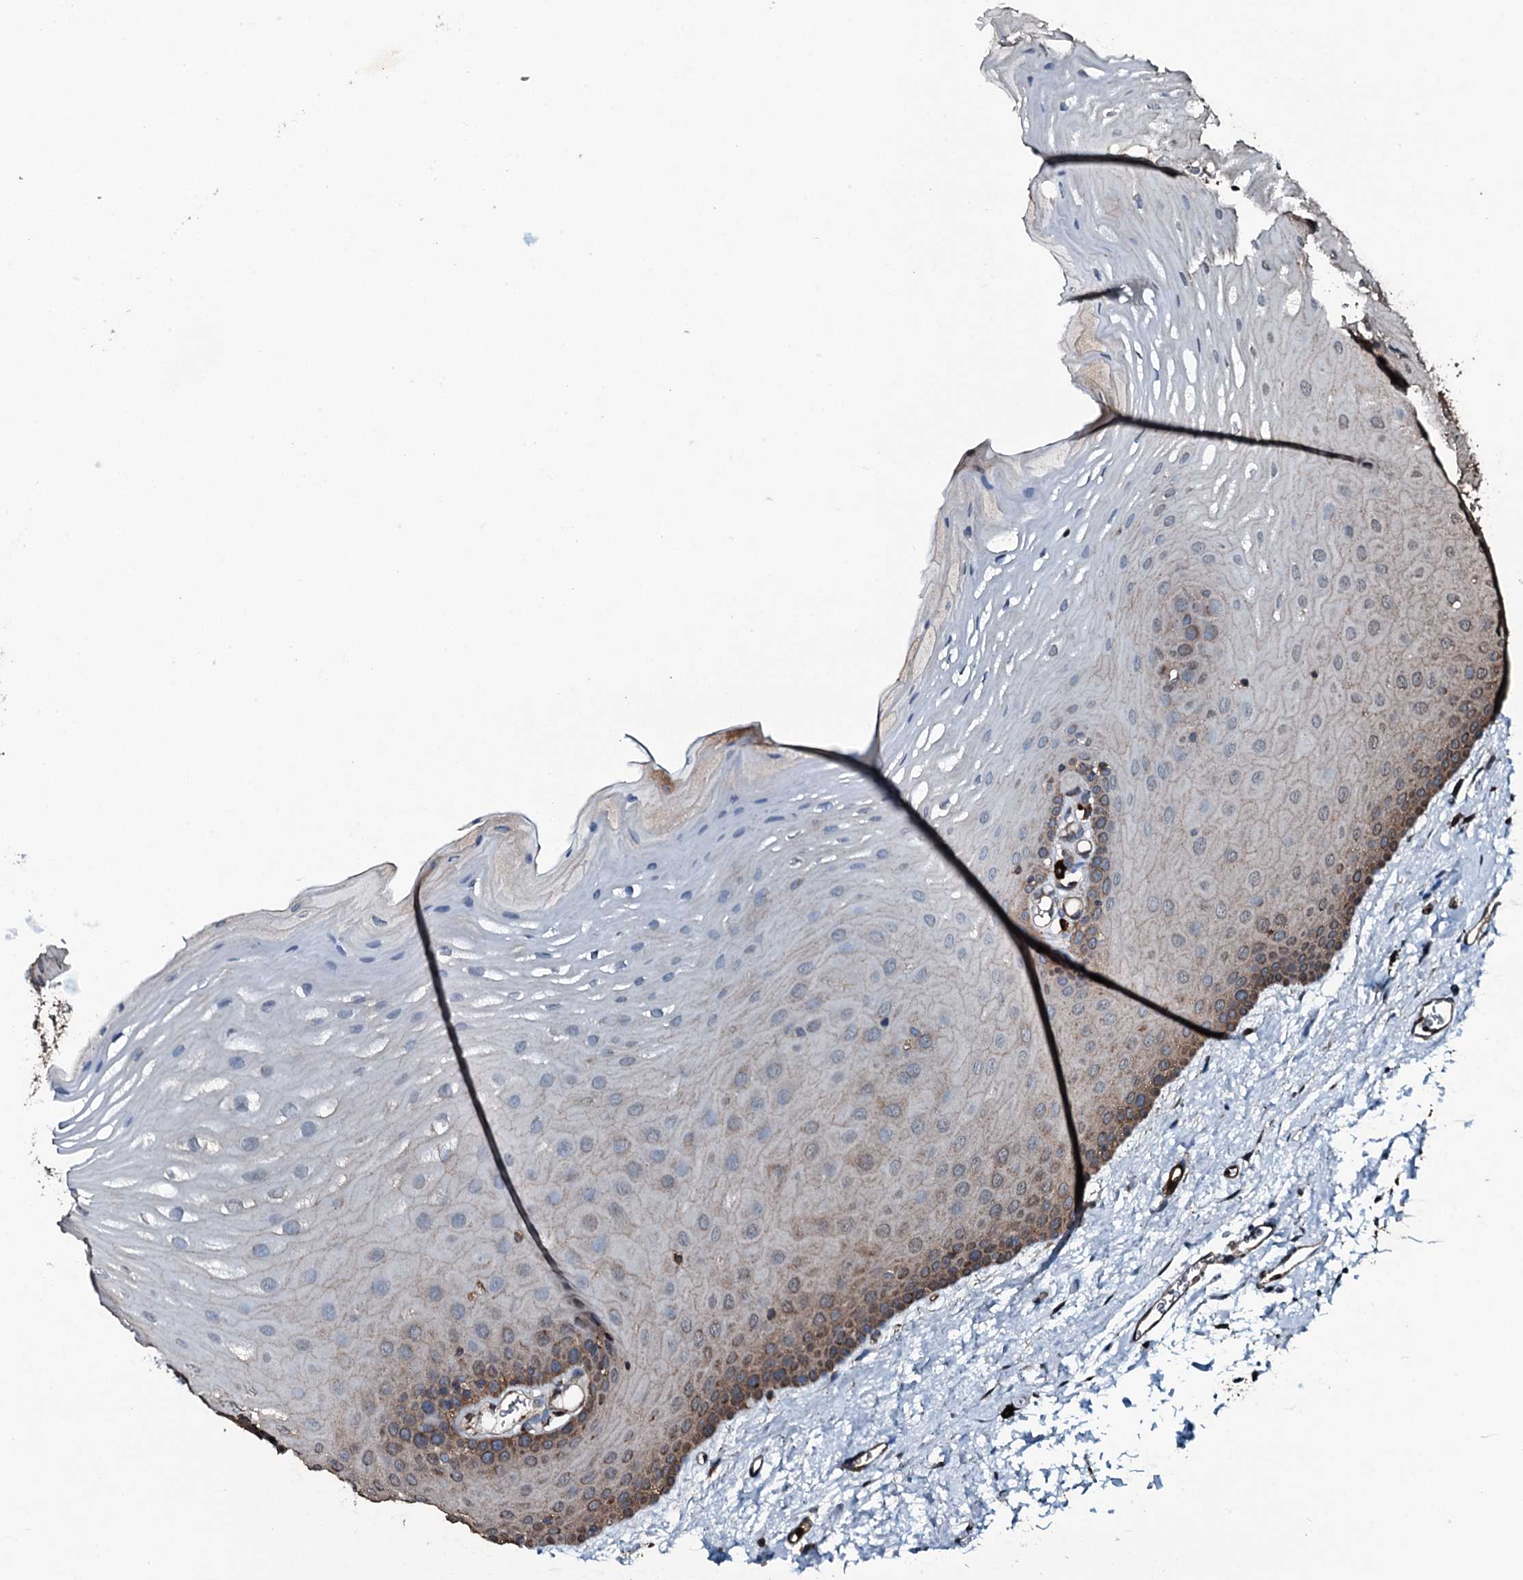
{"staining": {"intensity": "moderate", "quantity": "25%-75%", "location": "cytoplasmic/membranous"}, "tissue": "oral mucosa", "cell_type": "Squamous epithelial cells", "image_type": "normal", "snomed": [{"axis": "morphology", "description": "Normal tissue, NOS"}, {"axis": "topography", "description": "Oral tissue"}], "caption": "Immunohistochemical staining of benign oral mucosa demonstrates moderate cytoplasmic/membranous protein staining in approximately 25%-75% of squamous epithelial cells.", "gene": "SLC25A38", "patient": {"sex": "female", "age": 70}}